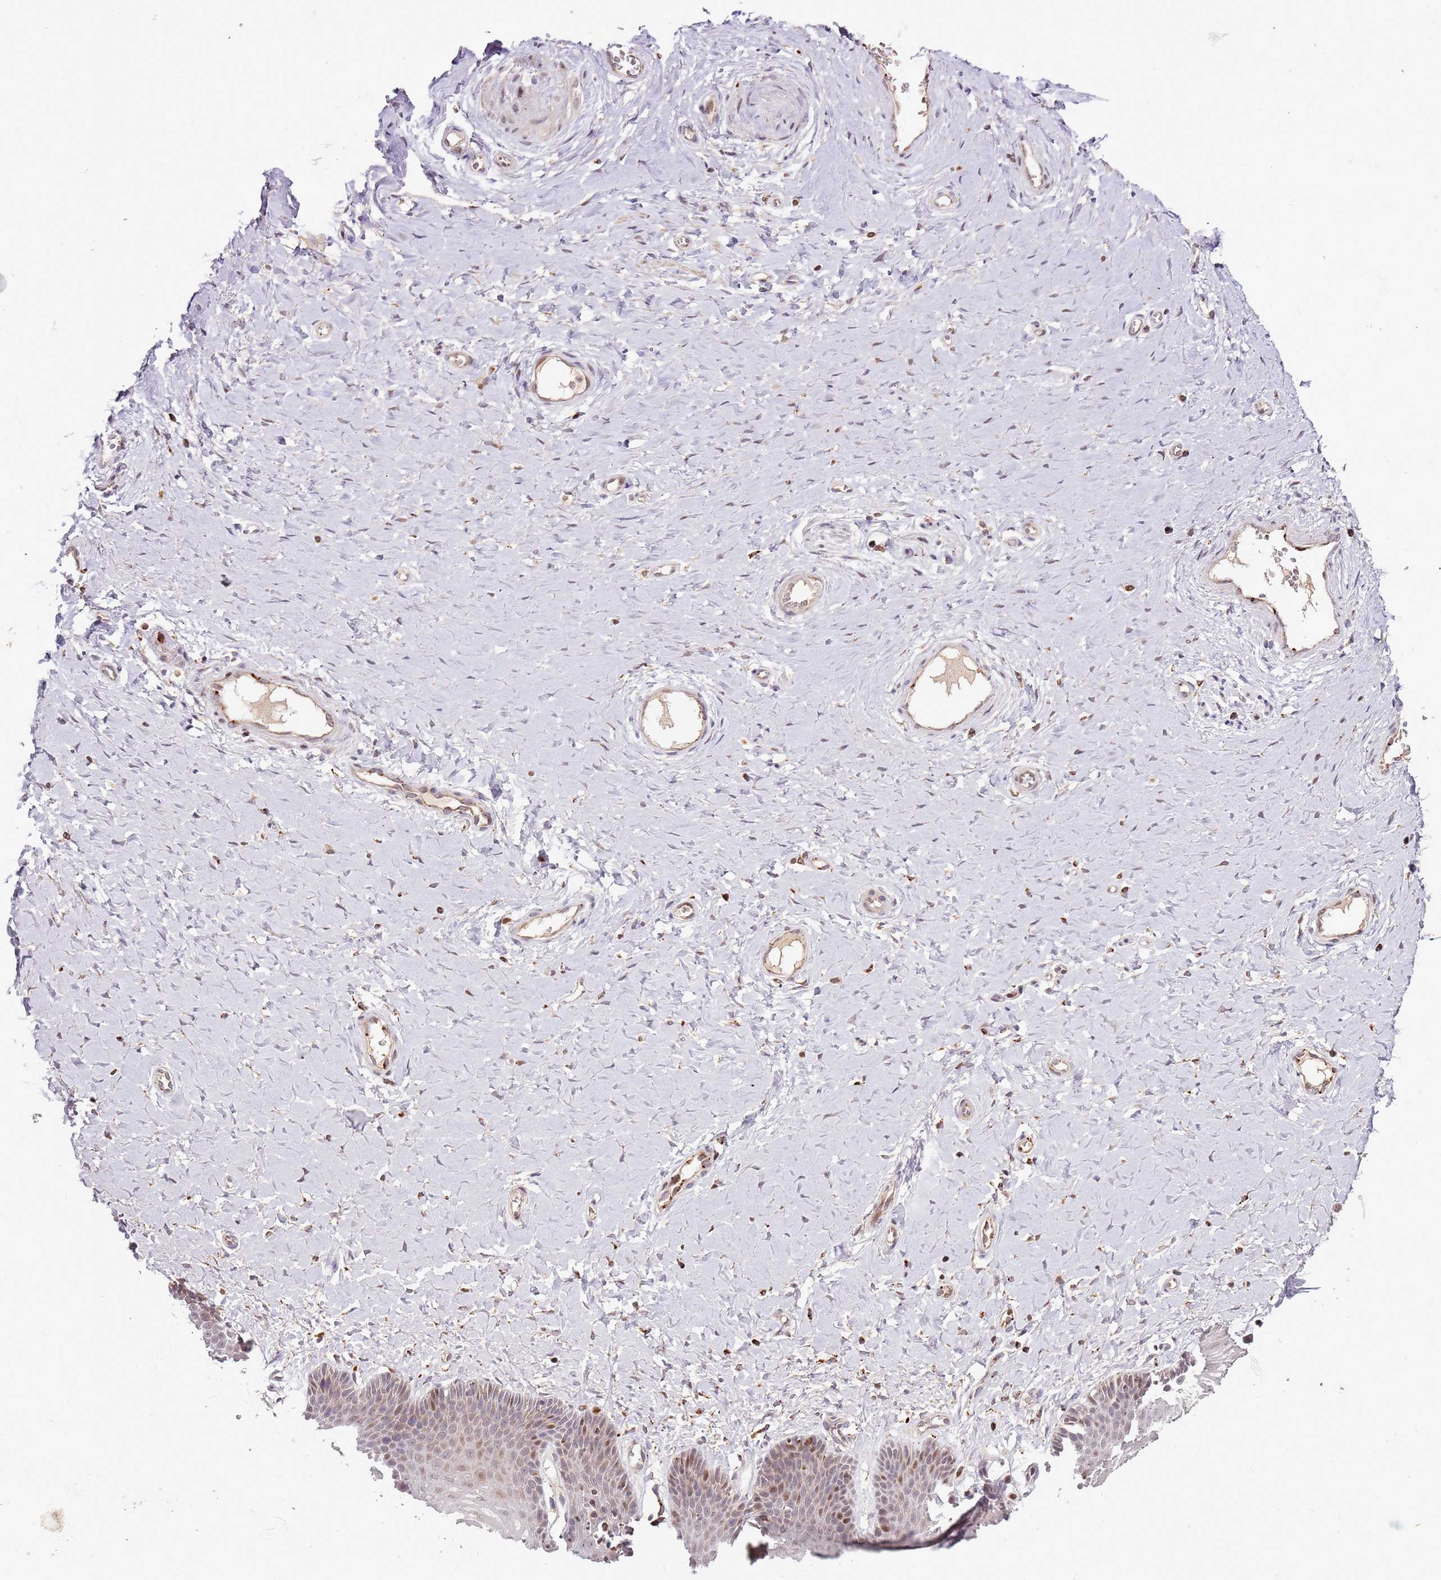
{"staining": {"intensity": "moderate", "quantity": "<25%", "location": "nuclear"}, "tissue": "vagina", "cell_type": "Squamous epithelial cells", "image_type": "normal", "snomed": [{"axis": "morphology", "description": "Normal tissue, NOS"}, {"axis": "topography", "description": "Vagina"}], "caption": "The photomicrograph displays a brown stain indicating the presence of a protein in the nuclear of squamous epithelial cells in vagina.", "gene": "ULK3", "patient": {"sex": "female", "age": 65}}